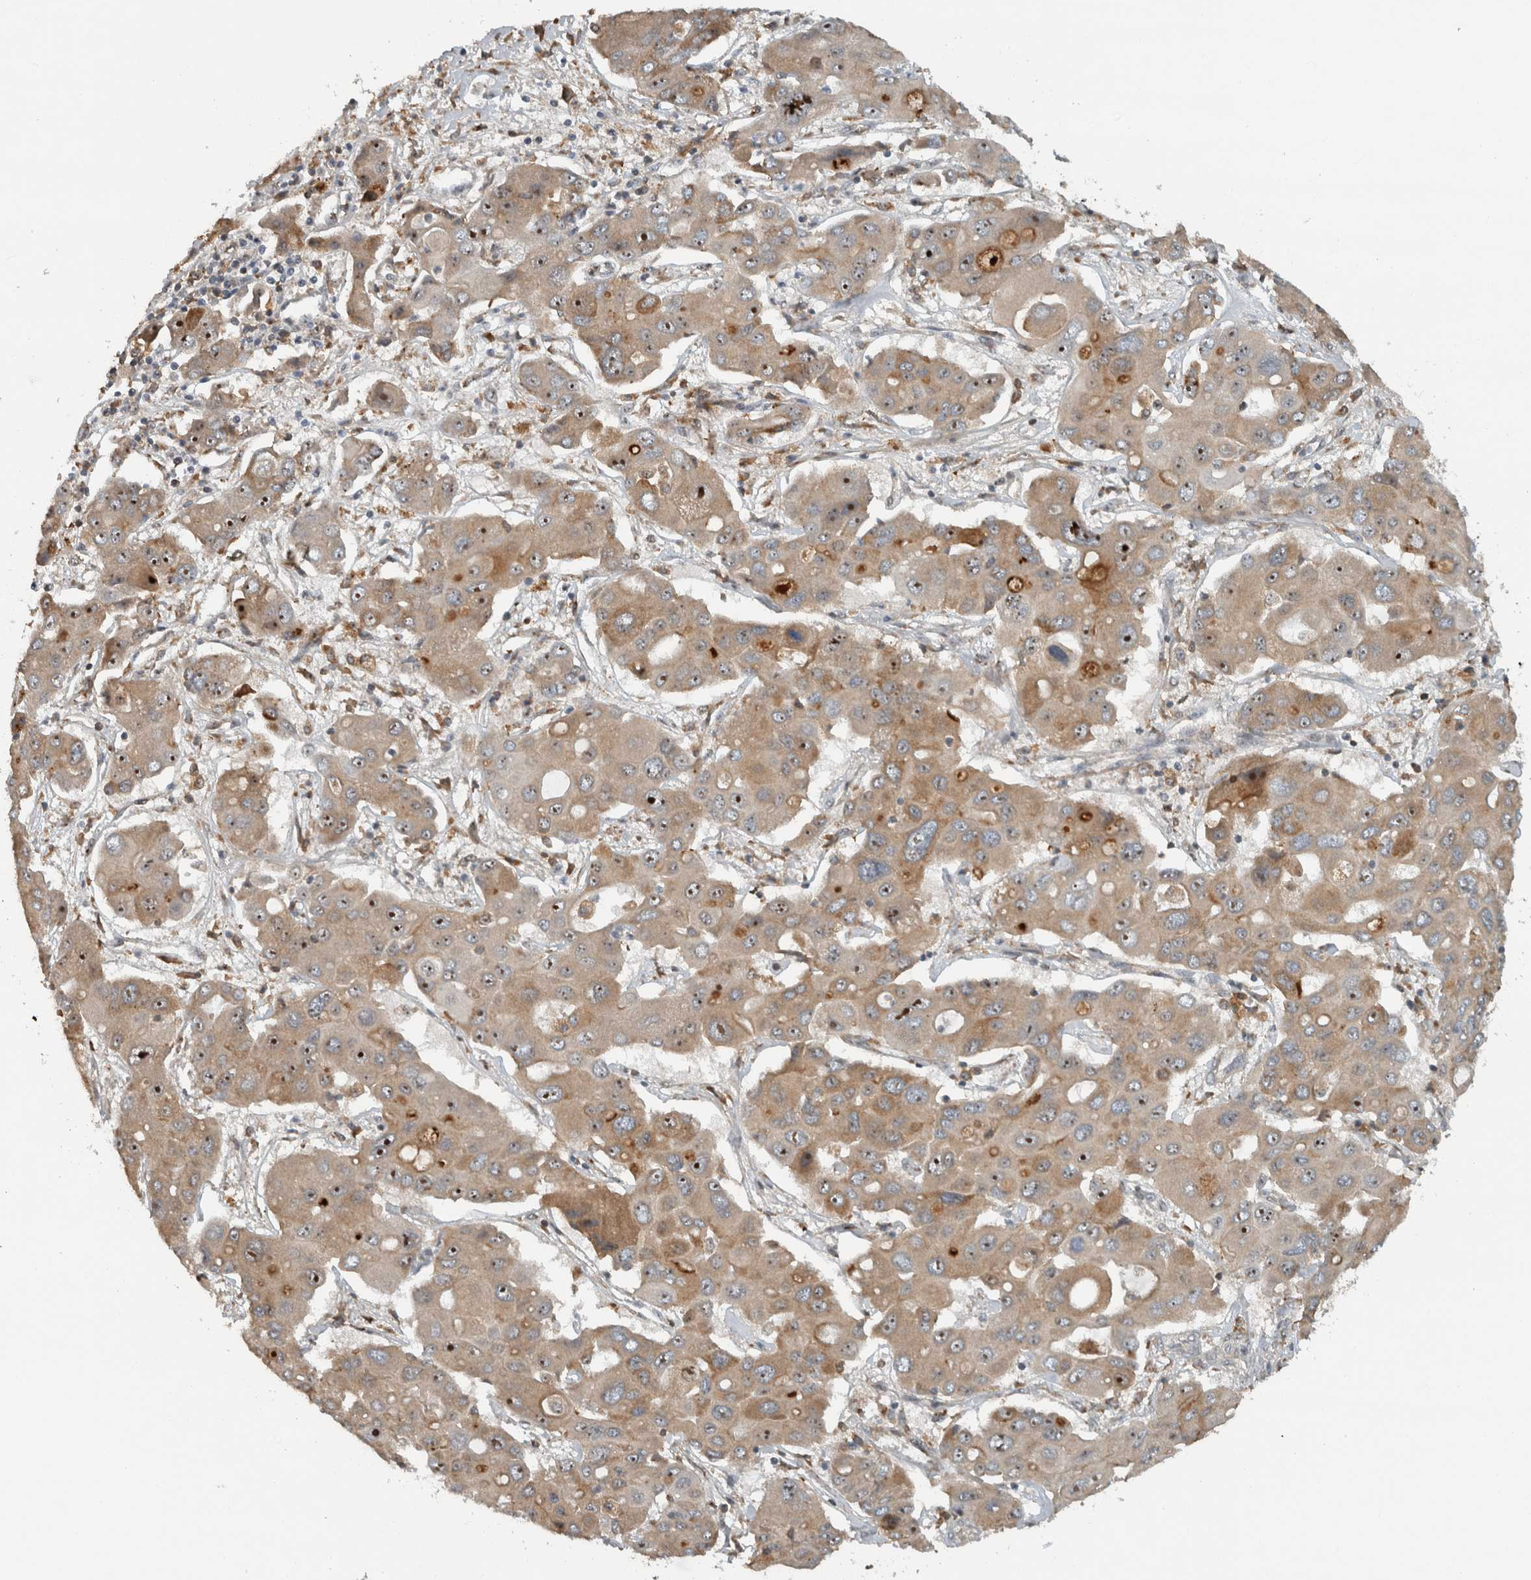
{"staining": {"intensity": "moderate", "quantity": ">75%", "location": "cytoplasmic/membranous,nuclear"}, "tissue": "liver cancer", "cell_type": "Tumor cells", "image_type": "cancer", "snomed": [{"axis": "morphology", "description": "Cholangiocarcinoma"}, {"axis": "topography", "description": "Liver"}], "caption": "Liver cancer (cholangiocarcinoma) was stained to show a protein in brown. There is medium levels of moderate cytoplasmic/membranous and nuclear expression in about >75% of tumor cells.", "gene": "GPR137B", "patient": {"sex": "male", "age": 67}}